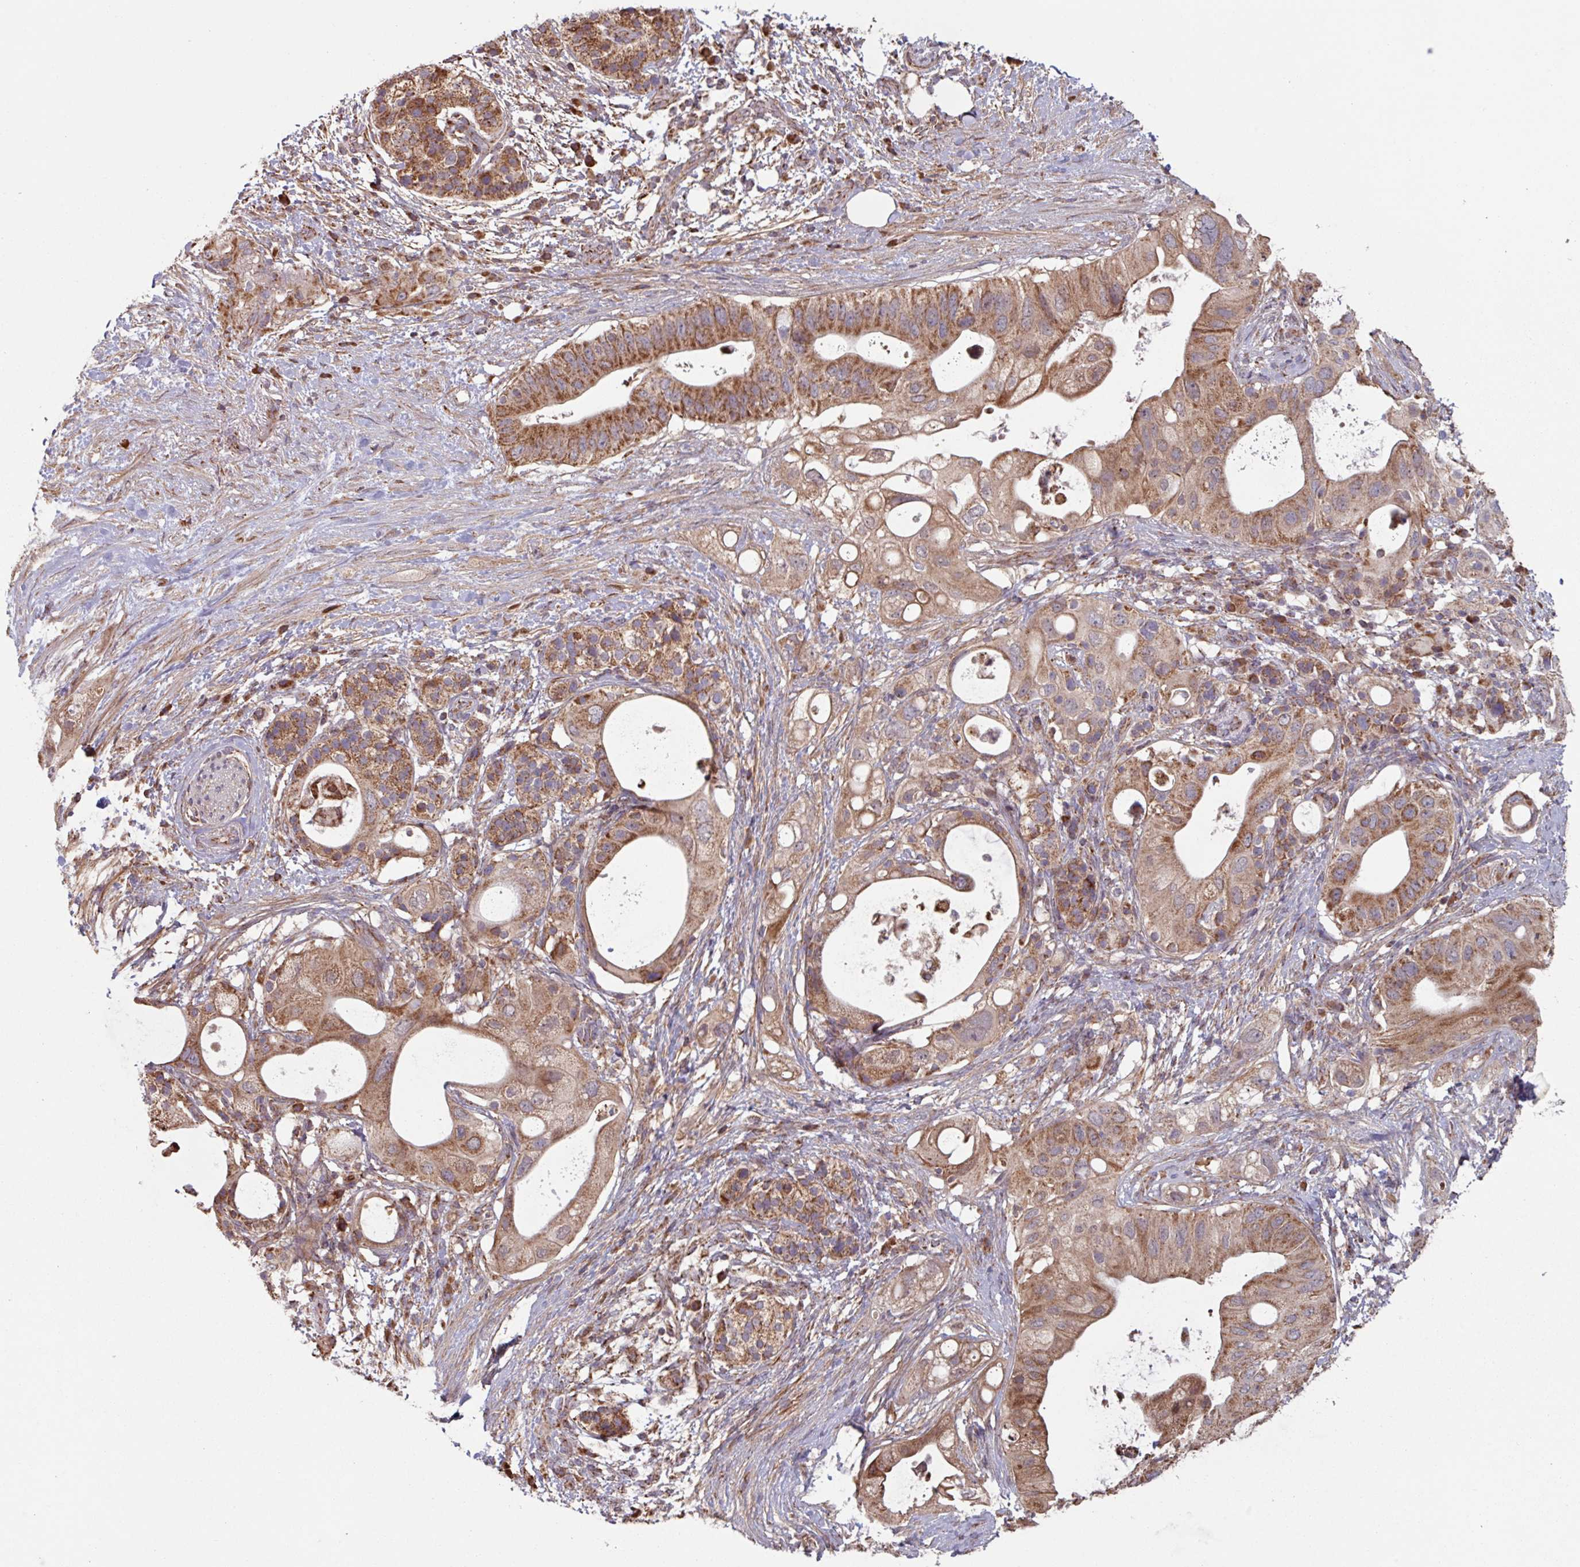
{"staining": {"intensity": "moderate", "quantity": ">75%", "location": "cytoplasmic/membranous"}, "tissue": "pancreatic cancer", "cell_type": "Tumor cells", "image_type": "cancer", "snomed": [{"axis": "morphology", "description": "Adenocarcinoma, NOS"}, {"axis": "topography", "description": "Pancreas"}], "caption": "Moderate cytoplasmic/membranous protein staining is appreciated in approximately >75% of tumor cells in pancreatic cancer. Immunohistochemistry stains the protein in brown and the nuclei are stained blue.", "gene": "COX7C", "patient": {"sex": "female", "age": 72}}